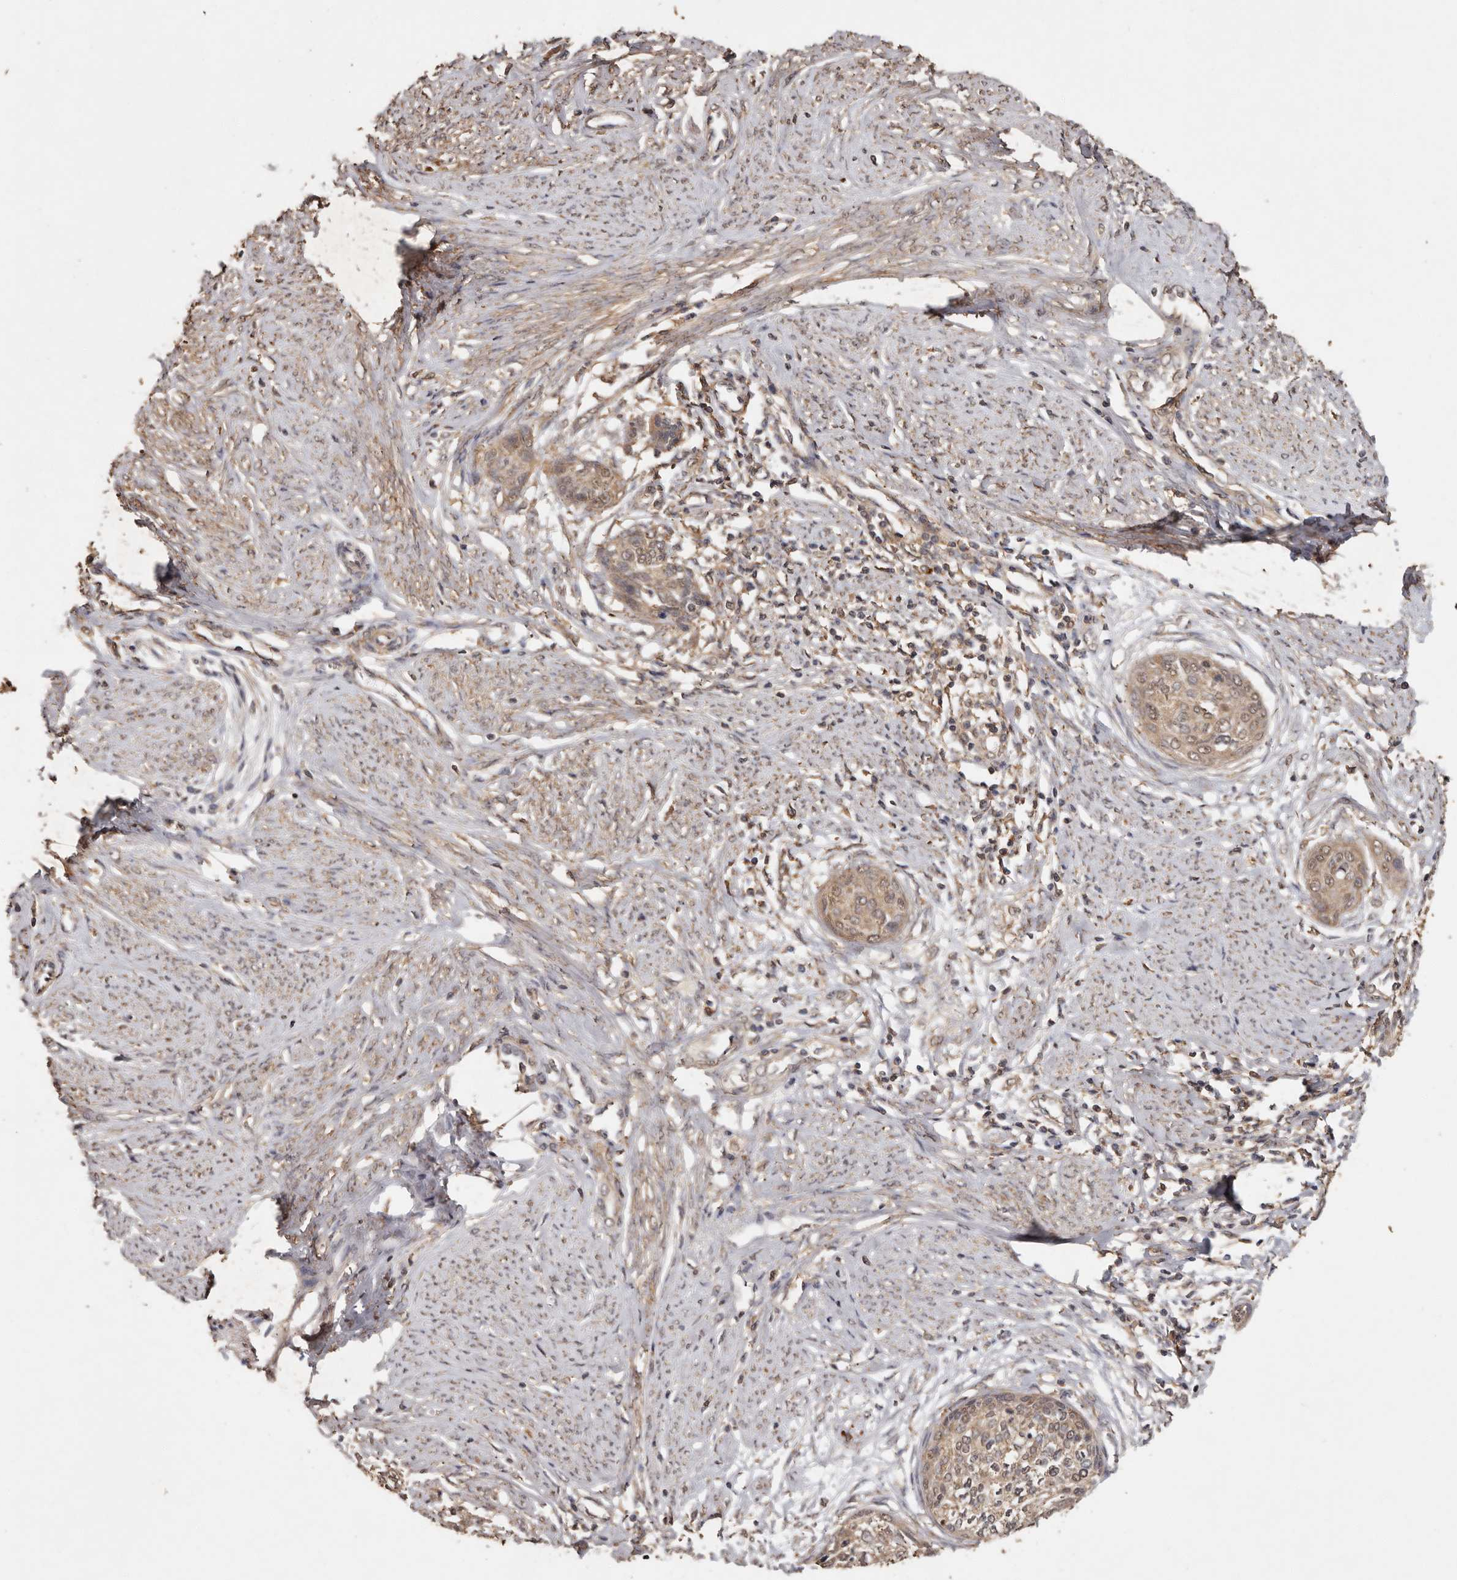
{"staining": {"intensity": "weak", "quantity": ">75%", "location": "cytoplasmic/membranous"}, "tissue": "cervical cancer", "cell_type": "Tumor cells", "image_type": "cancer", "snomed": [{"axis": "morphology", "description": "Squamous cell carcinoma, NOS"}, {"axis": "topography", "description": "Cervix"}], "caption": "Squamous cell carcinoma (cervical) tissue demonstrates weak cytoplasmic/membranous staining in approximately >75% of tumor cells", "gene": "RWDD1", "patient": {"sex": "female", "age": 37}}